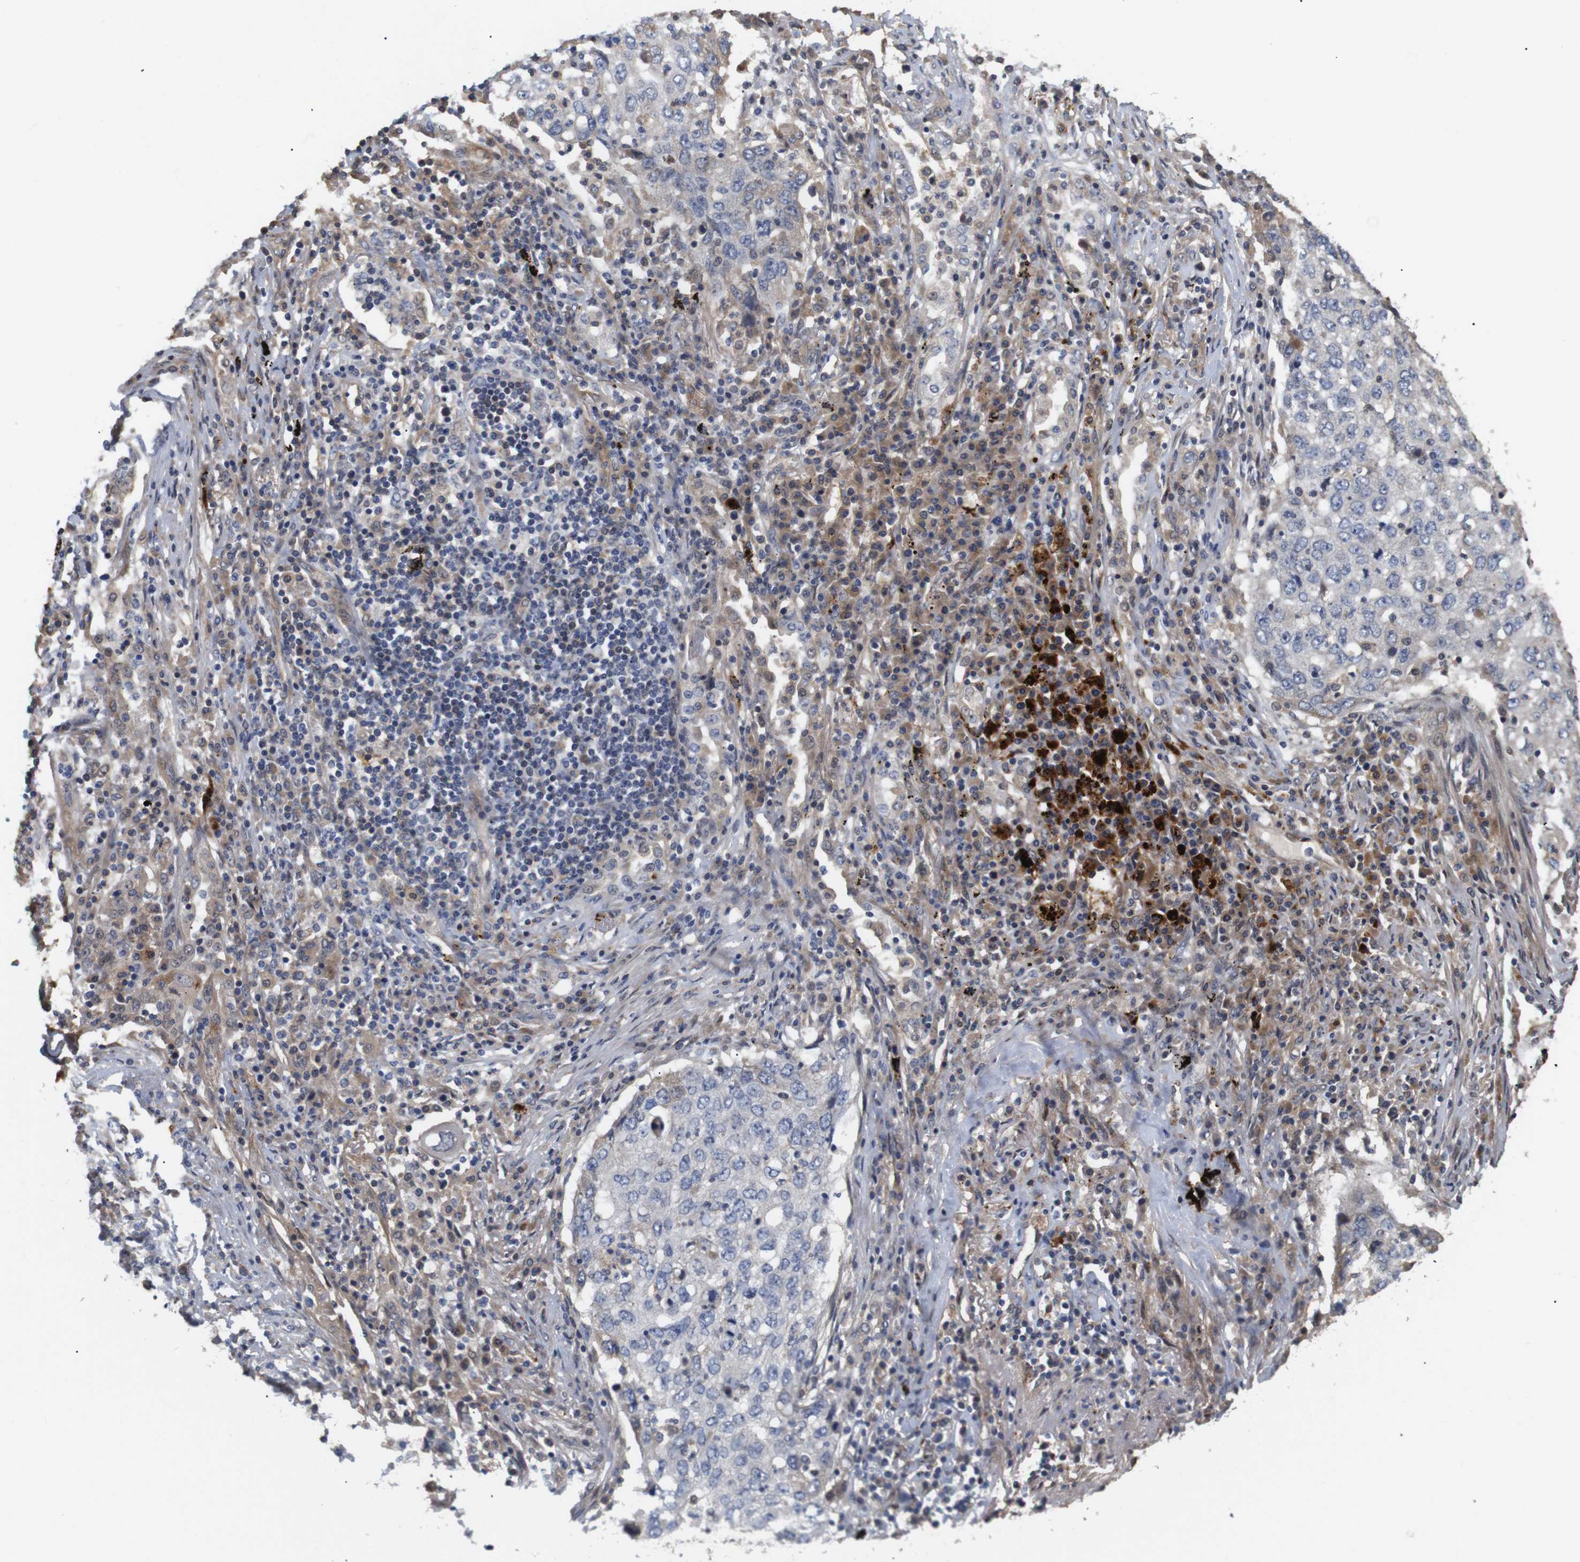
{"staining": {"intensity": "negative", "quantity": "none", "location": "none"}, "tissue": "lung cancer", "cell_type": "Tumor cells", "image_type": "cancer", "snomed": [{"axis": "morphology", "description": "Squamous cell carcinoma, NOS"}, {"axis": "topography", "description": "Lung"}], "caption": "A photomicrograph of human lung cancer is negative for staining in tumor cells.", "gene": "SPRY3", "patient": {"sex": "female", "age": 63}}